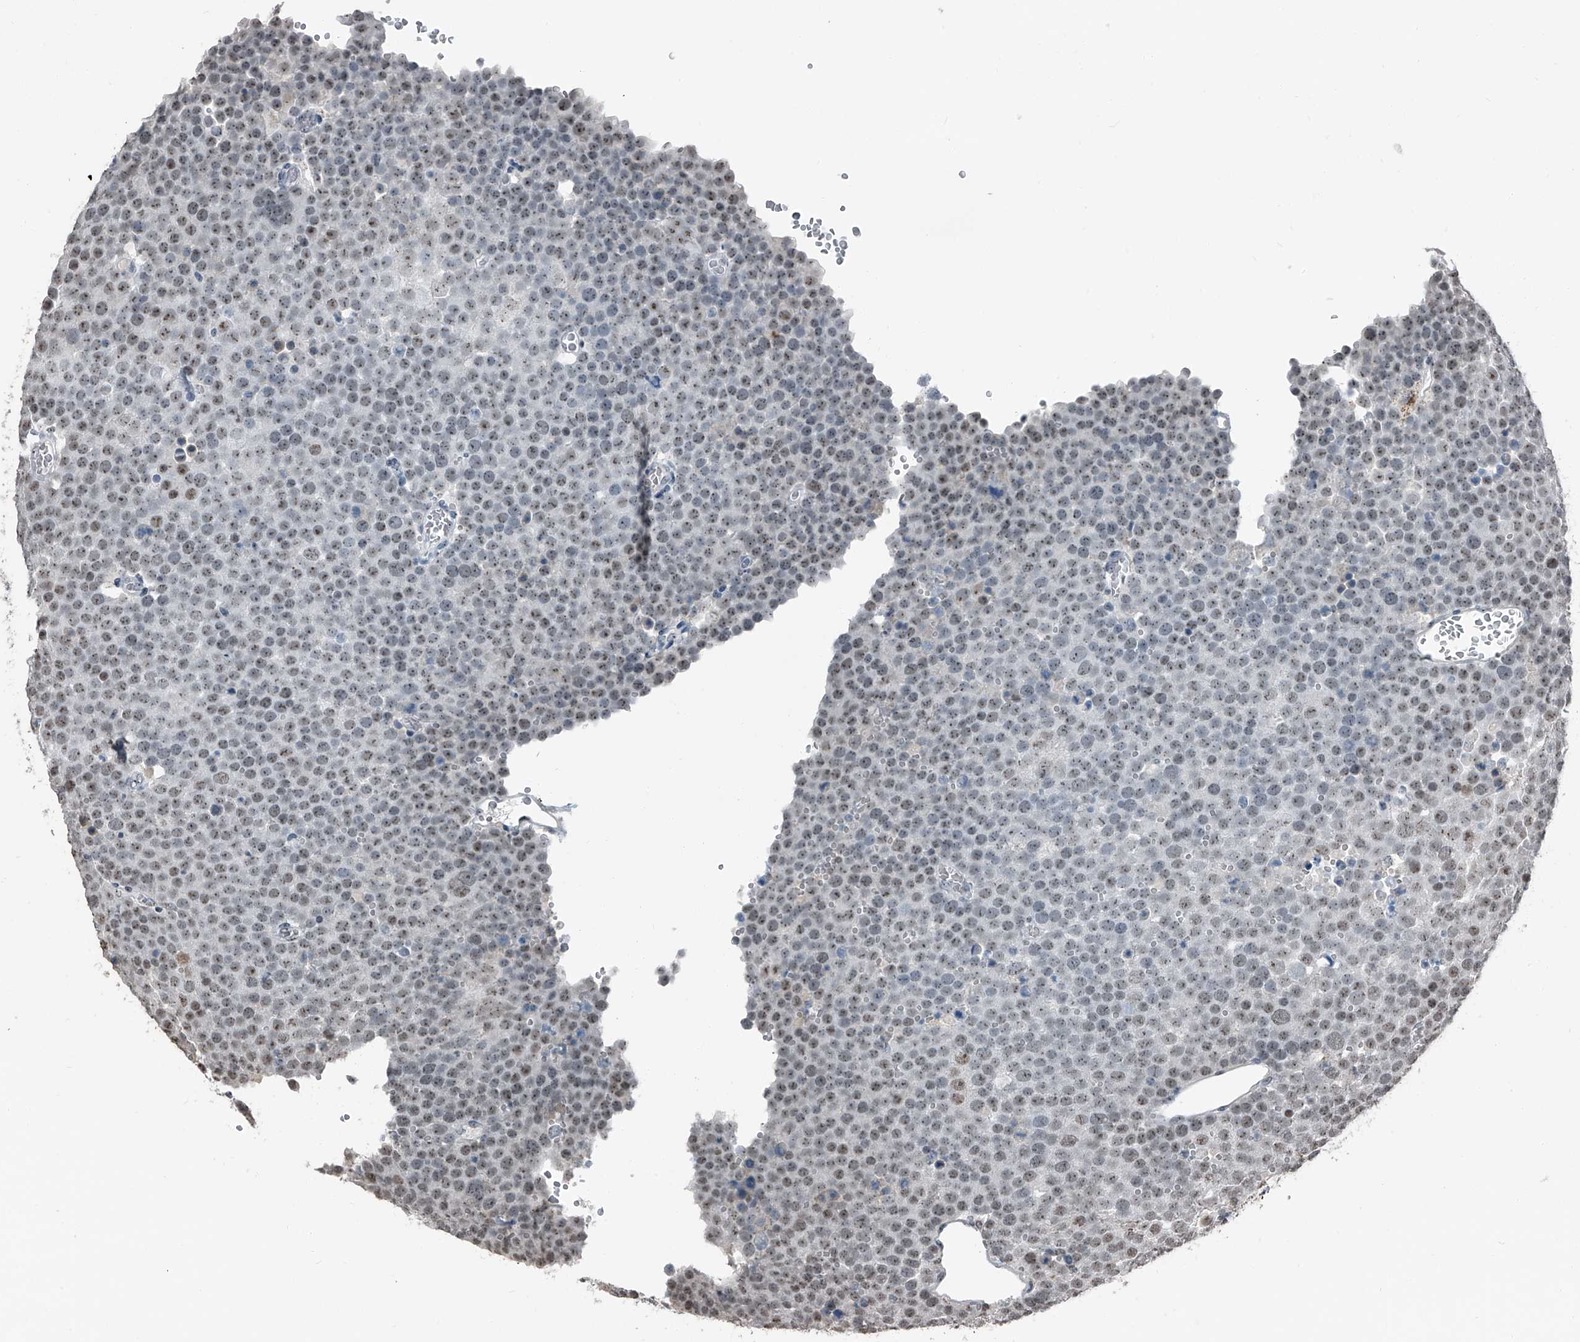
{"staining": {"intensity": "weak", "quantity": ">75%", "location": "nuclear"}, "tissue": "testis cancer", "cell_type": "Tumor cells", "image_type": "cancer", "snomed": [{"axis": "morphology", "description": "Seminoma, NOS"}, {"axis": "topography", "description": "Testis"}], "caption": "This micrograph displays IHC staining of seminoma (testis), with low weak nuclear positivity in about >75% of tumor cells.", "gene": "TCOF1", "patient": {"sex": "male", "age": 71}}